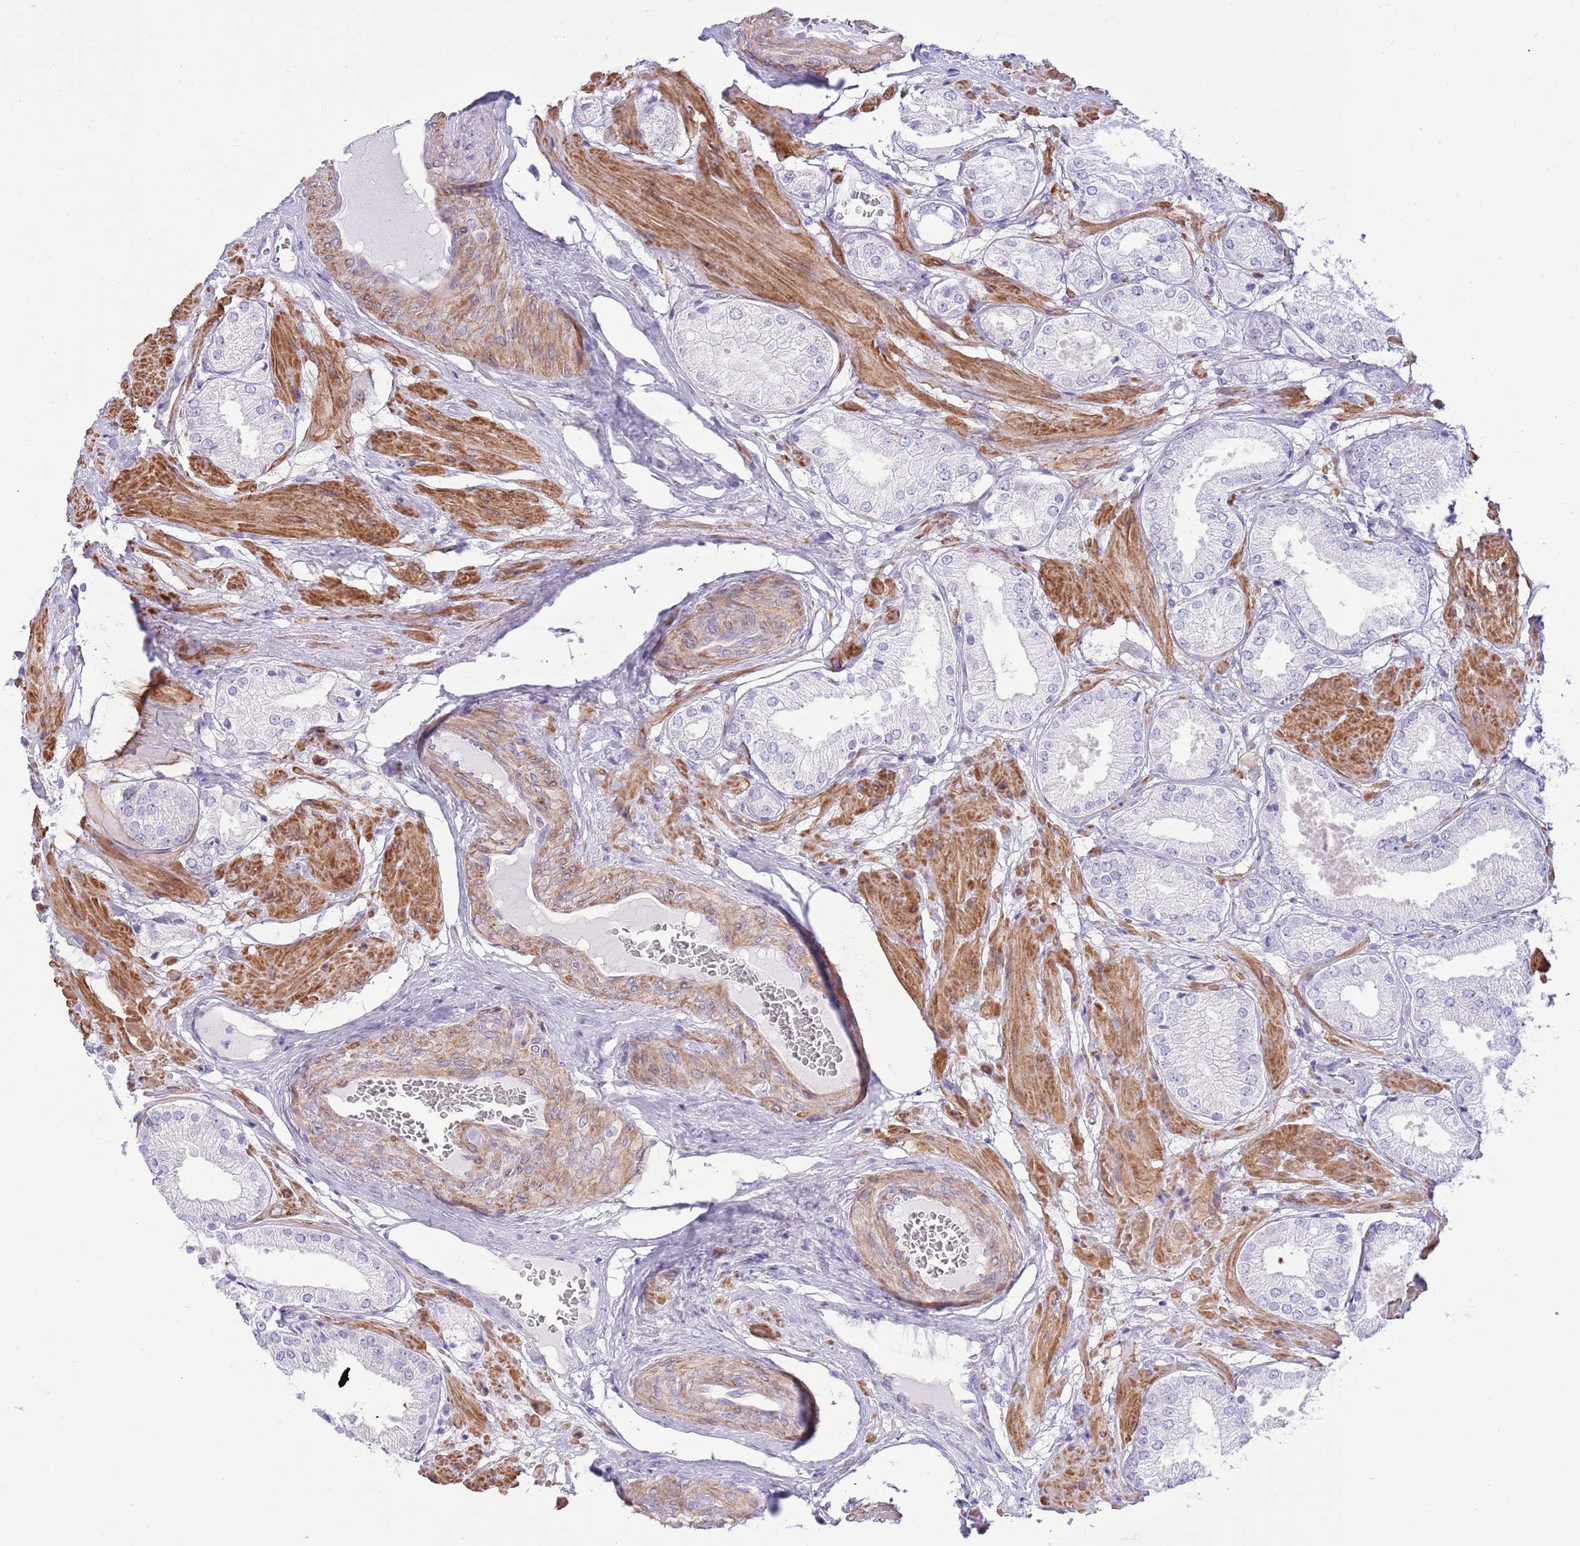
{"staining": {"intensity": "negative", "quantity": "none", "location": "none"}, "tissue": "prostate cancer", "cell_type": "Tumor cells", "image_type": "cancer", "snomed": [{"axis": "morphology", "description": "Adenocarcinoma, High grade"}, {"axis": "topography", "description": "Prostate and seminal vesicle, NOS"}], "caption": "DAB immunohistochemical staining of human prostate high-grade adenocarcinoma exhibits no significant staining in tumor cells.", "gene": "ZC4H2", "patient": {"sex": "male", "age": 64}}